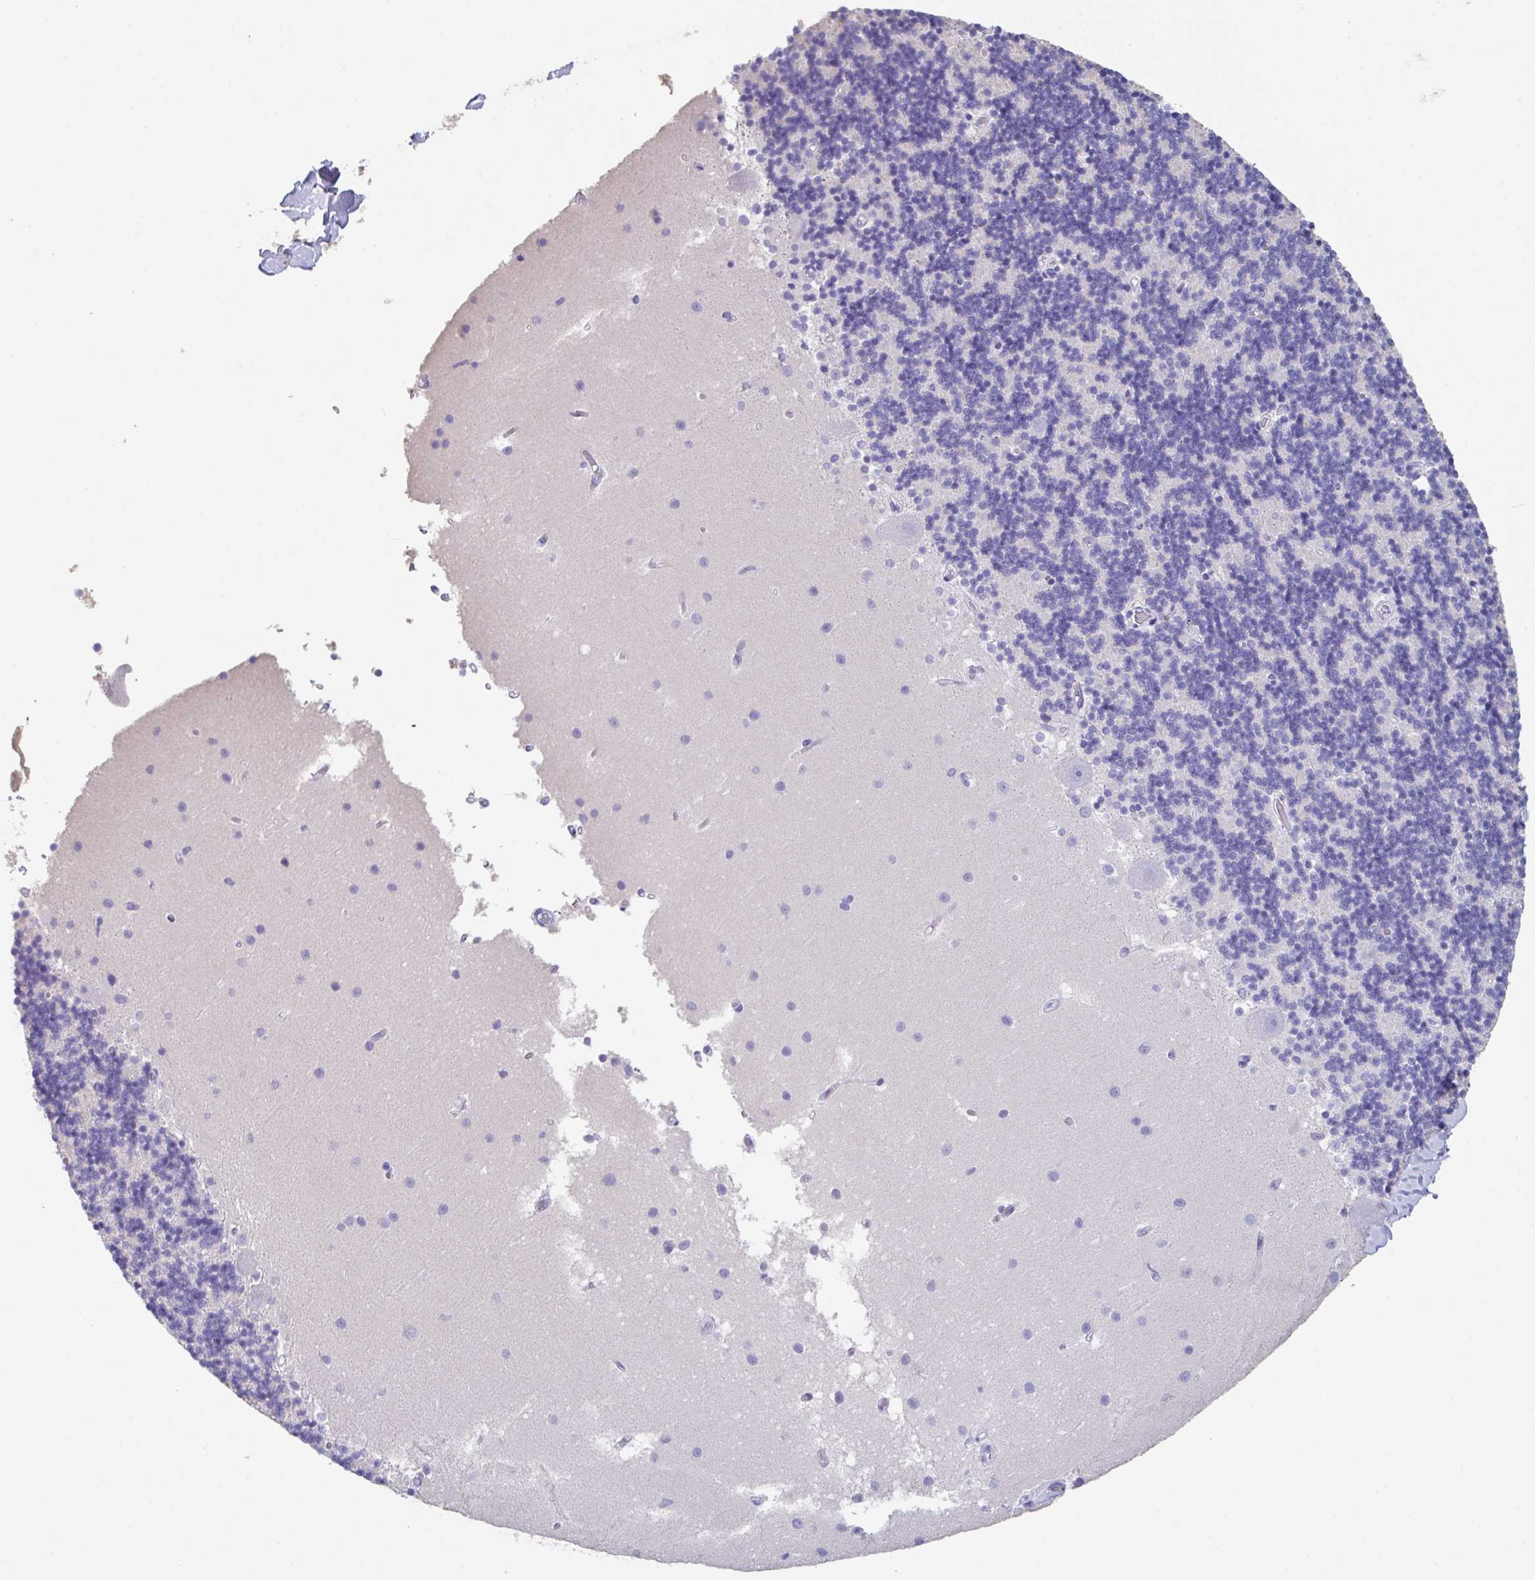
{"staining": {"intensity": "negative", "quantity": "none", "location": "none"}, "tissue": "cerebellum", "cell_type": "Cells in granular layer", "image_type": "normal", "snomed": [{"axis": "morphology", "description": "Normal tissue, NOS"}, {"axis": "topography", "description": "Cerebellum"}], "caption": "Immunohistochemistry (IHC) micrograph of benign human cerebellum stained for a protein (brown), which reveals no positivity in cells in granular layer.", "gene": "SLC44A4", "patient": {"sex": "male", "age": 54}}